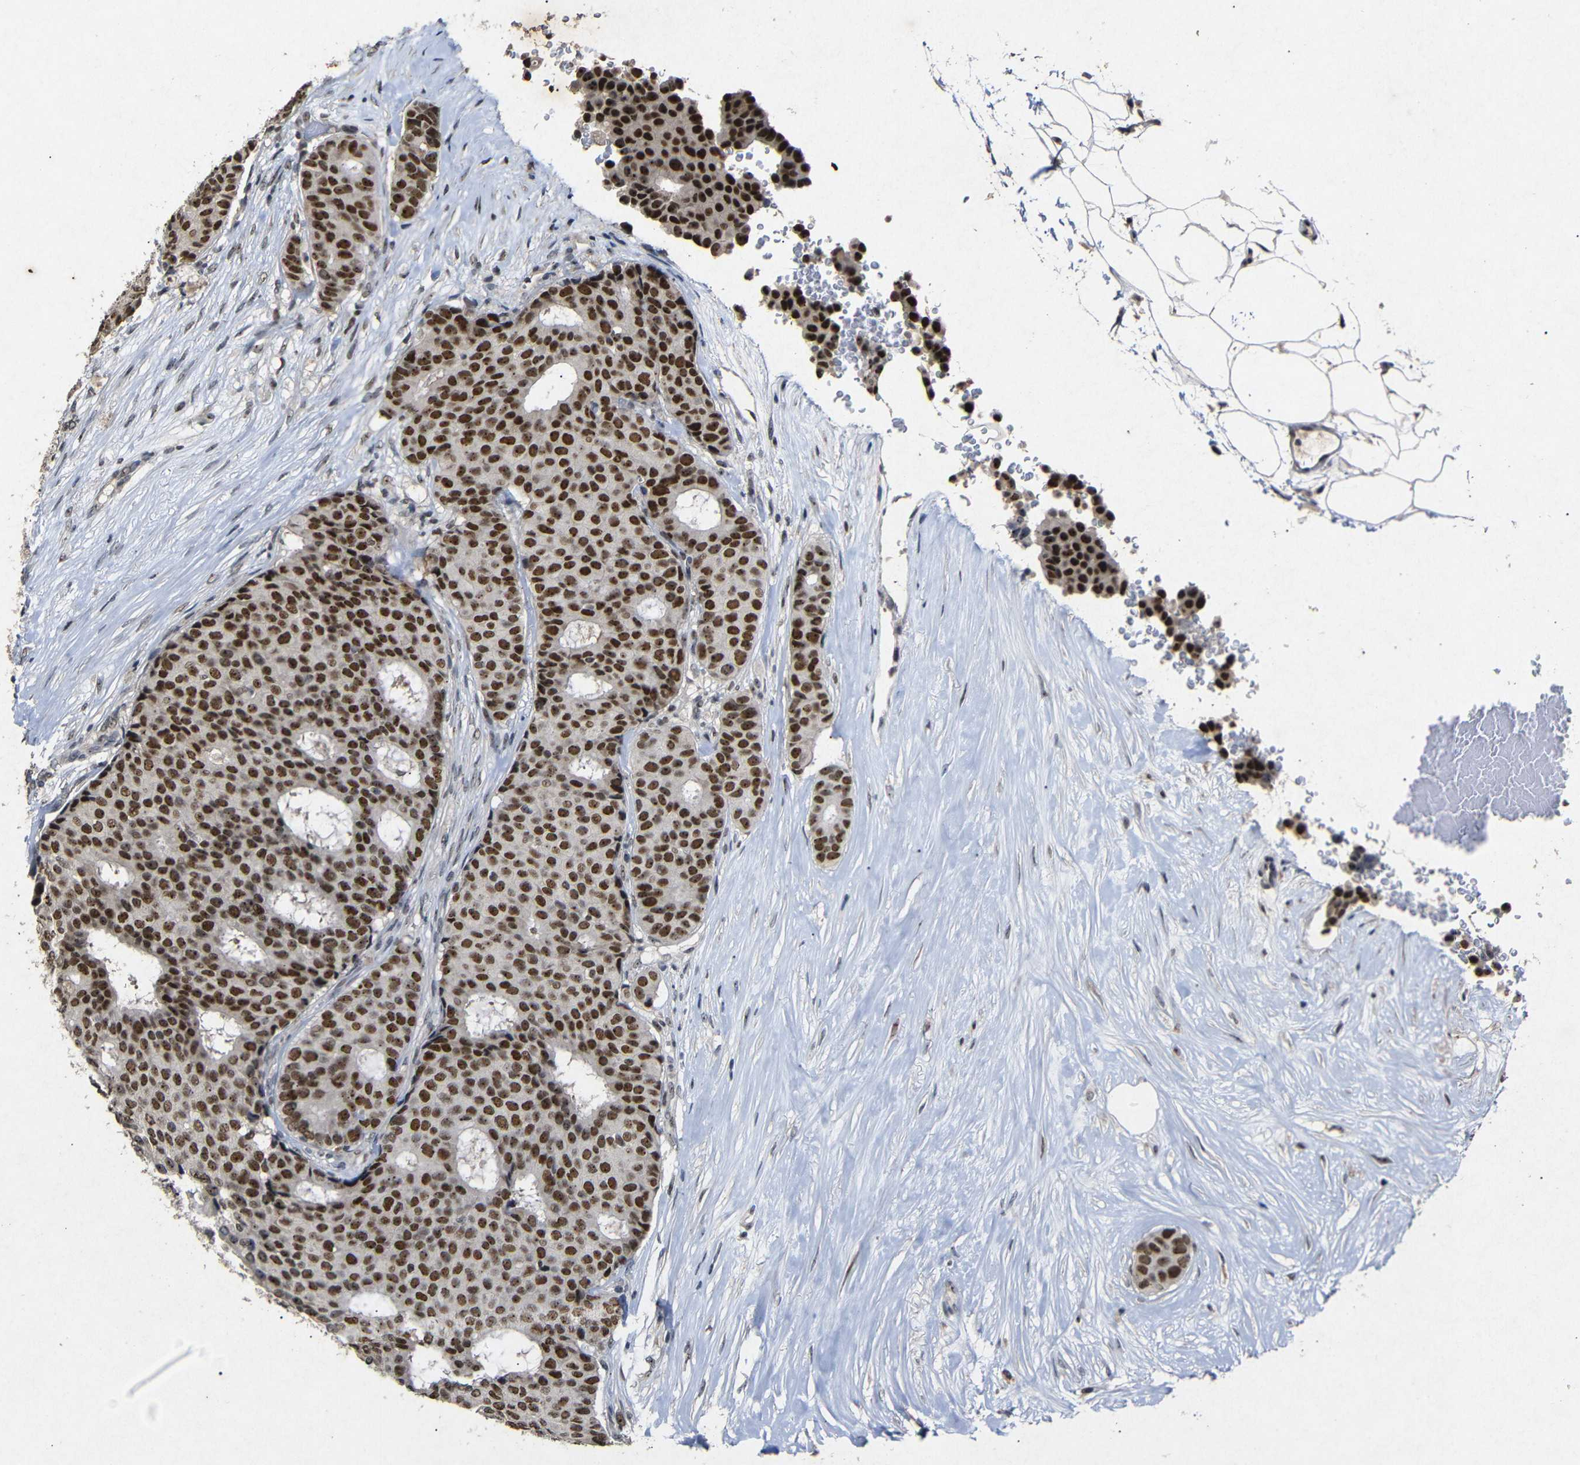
{"staining": {"intensity": "strong", "quantity": ">75%", "location": "nuclear"}, "tissue": "breast cancer", "cell_type": "Tumor cells", "image_type": "cancer", "snomed": [{"axis": "morphology", "description": "Duct carcinoma"}, {"axis": "topography", "description": "Breast"}], "caption": "Immunohistochemistry histopathology image of neoplastic tissue: breast cancer (intraductal carcinoma) stained using immunohistochemistry (IHC) shows high levels of strong protein expression localized specifically in the nuclear of tumor cells, appearing as a nuclear brown color.", "gene": "PARN", "patient": {"sex": "female", "age": 75}}